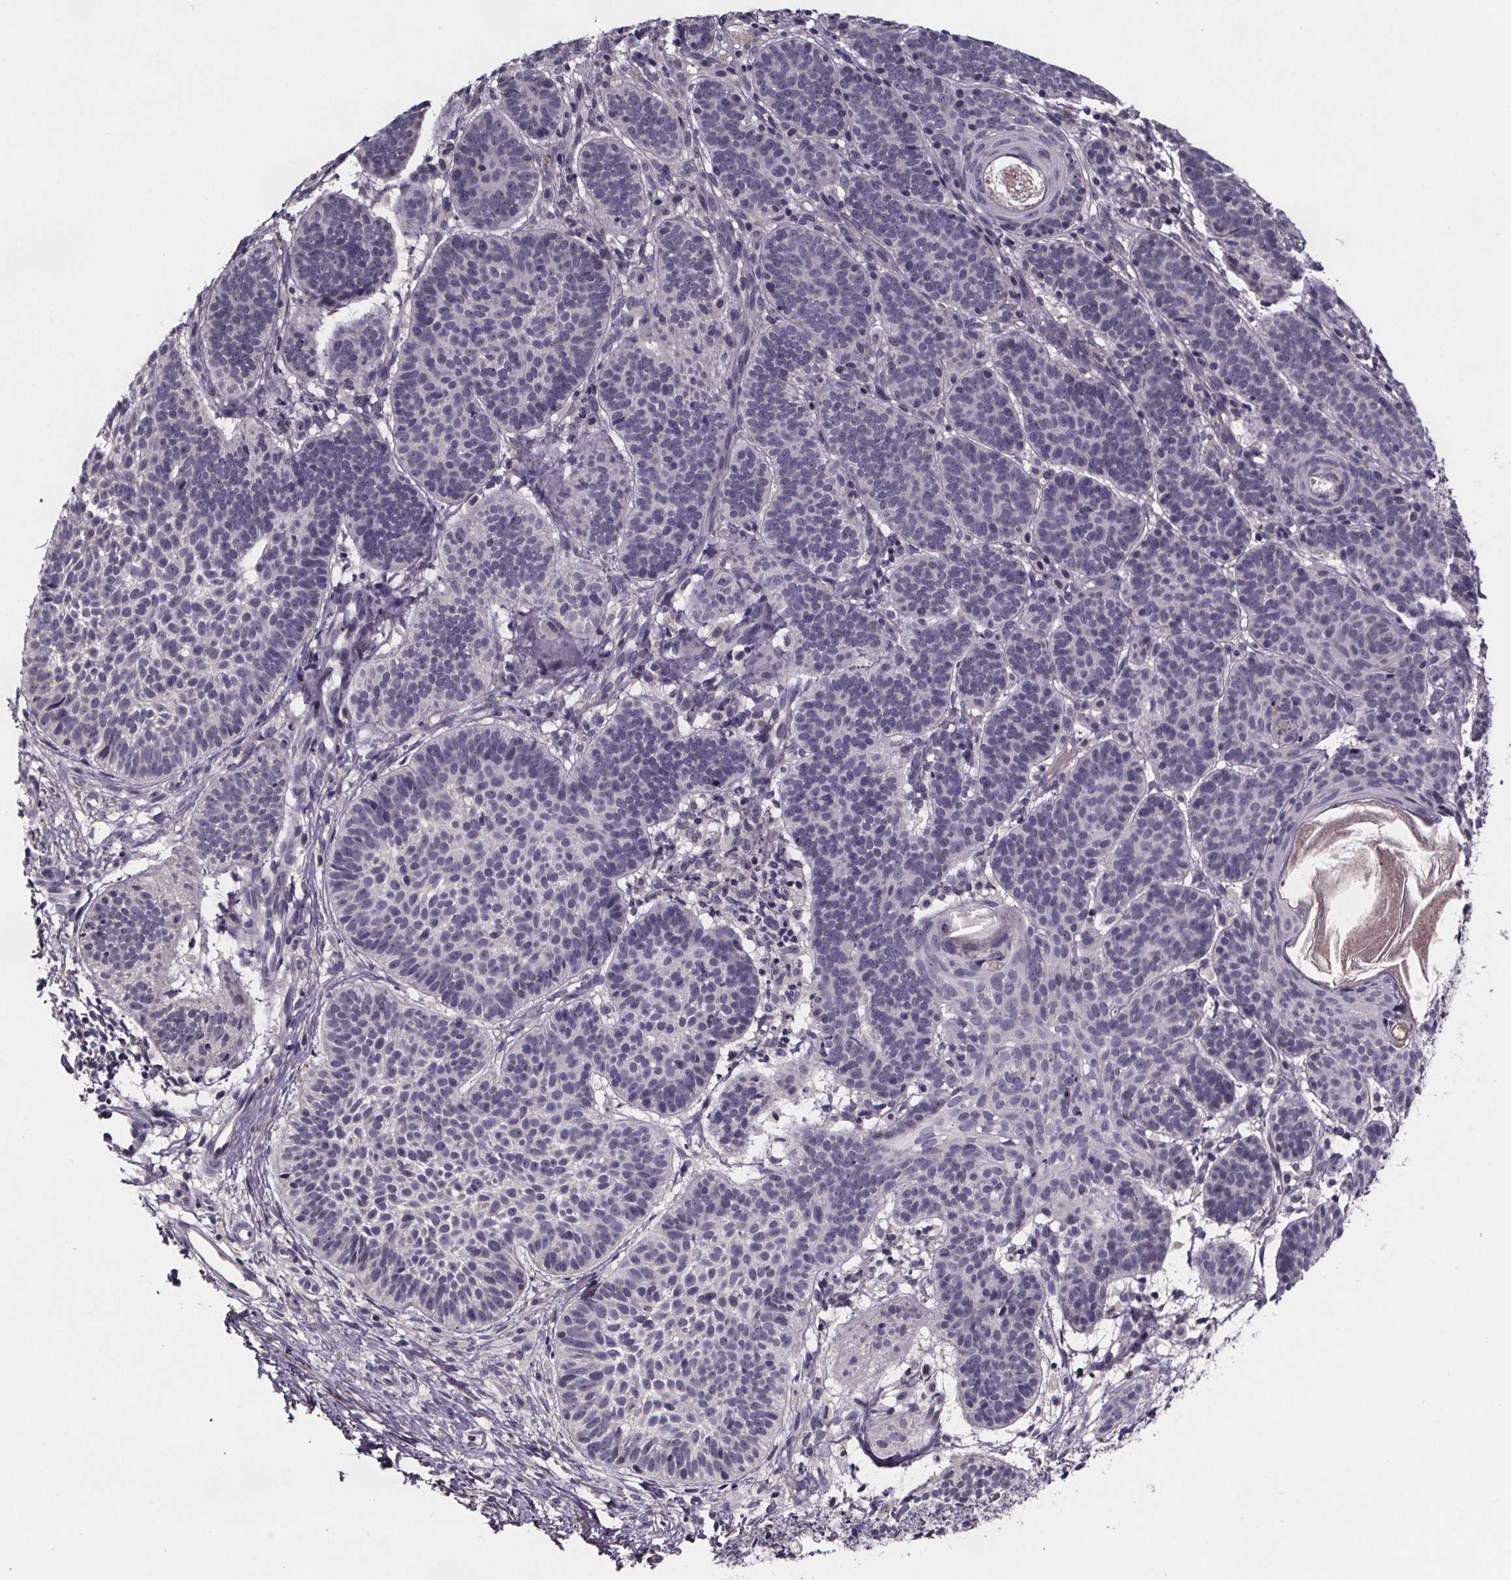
{"staining": {"intensity": "negative", "quantity": "none", "location": "none"}, "tissue": "skin cancer", "cell_type": "Tumor cells", "image_type": "cancer", "snomed": [{"axis": "morphology", "description": "Basal cell carcinoma"}, {"axis": "topography", "description": "Skin"}], "caption": "The micrograph shows no significant staining in tumor cells of basal cell carcinoma (skin).", "gene": "NPHP4", "patient": {"sex": "male", "age": 72}}